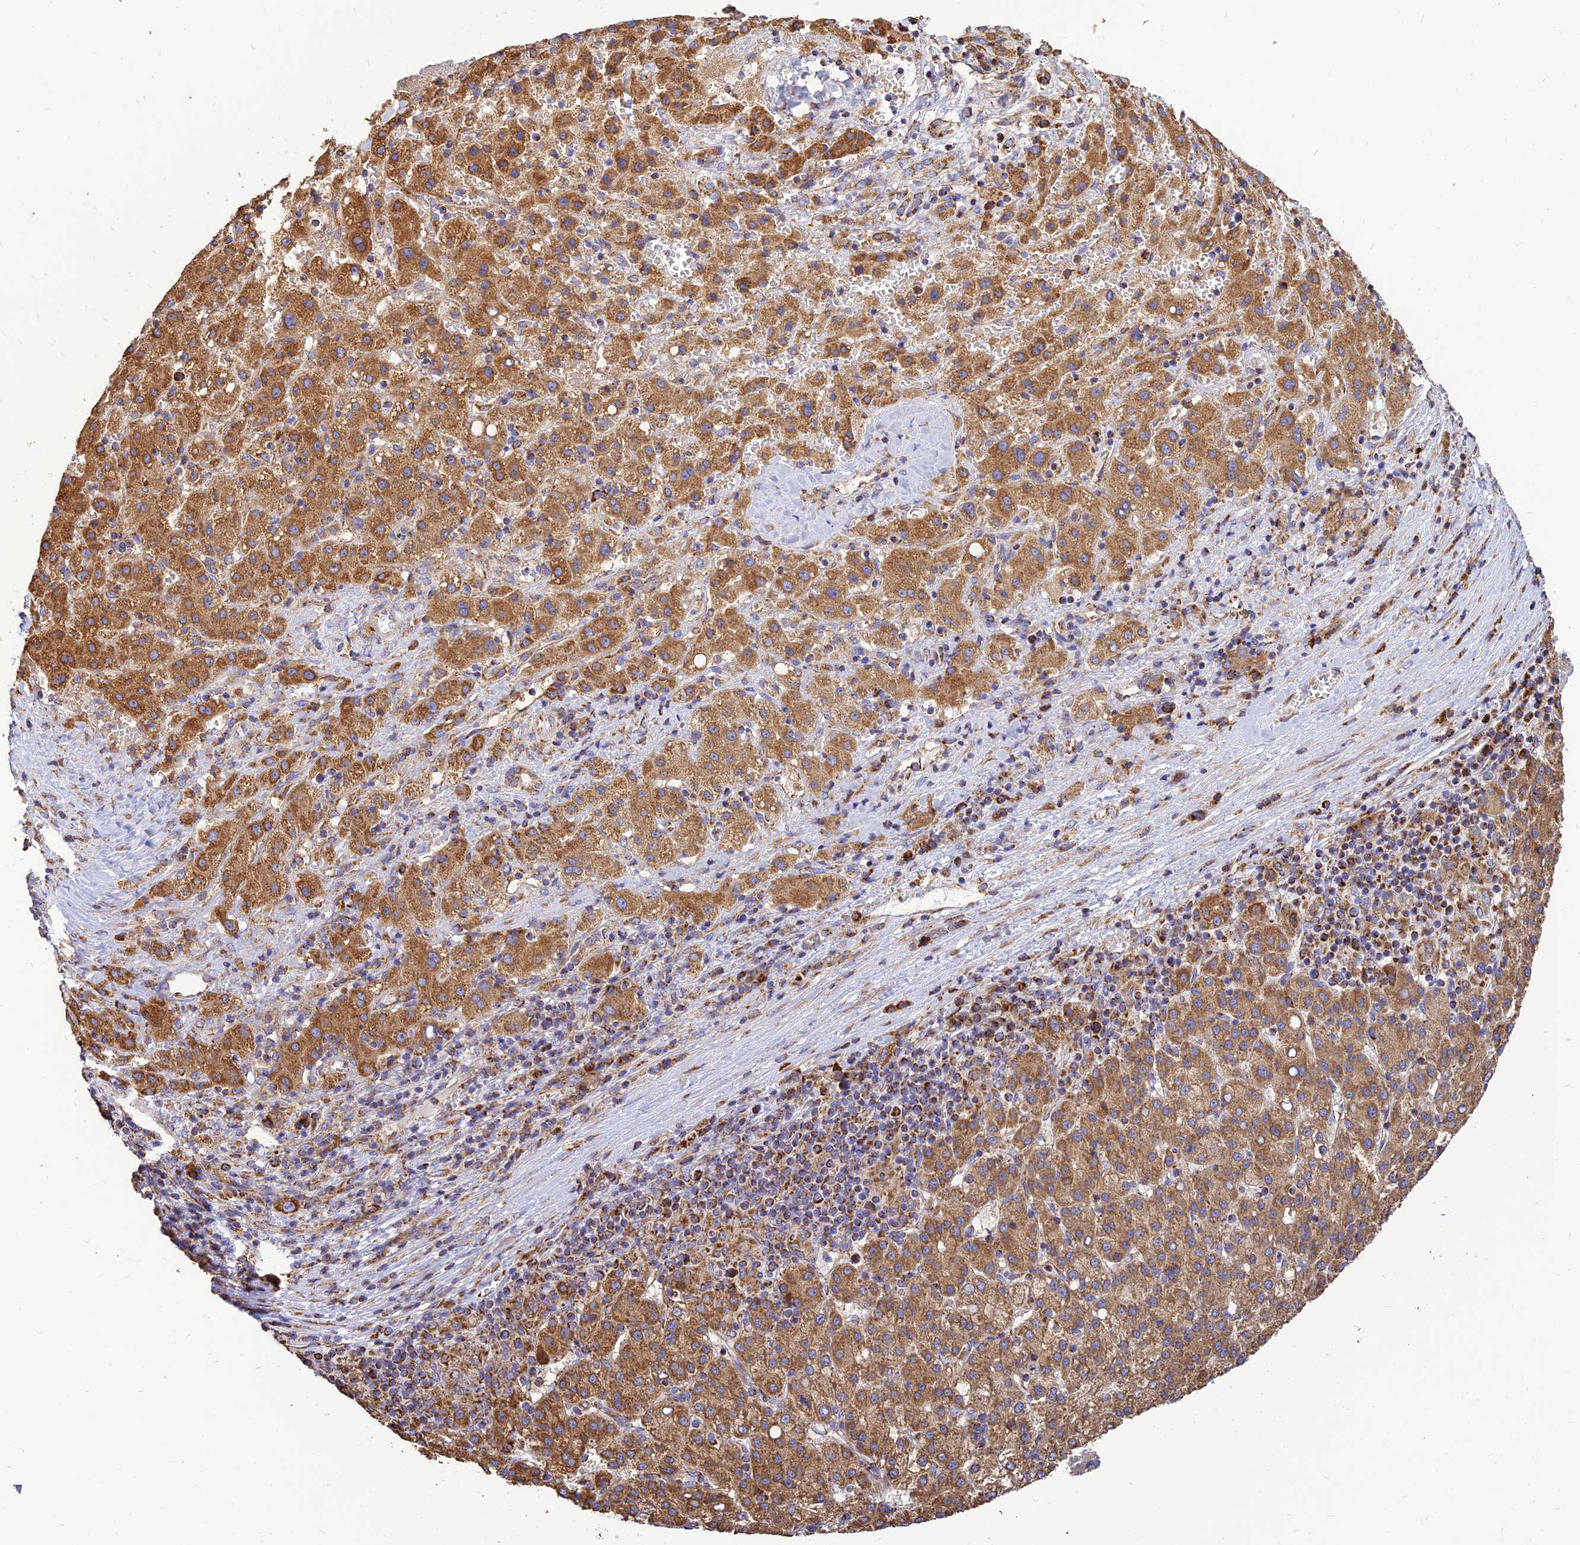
{"staining": {"intensity": "moderate", "quantity": ">75%", "location": "cytoplasmic/membranous"}, "tissue": "liver cancer", "cell_type": "Tumor cells", "image_type": "cancer", "snomed": [{"axis": "morphology", "description": "Carcinoma, Hepatocellular, NOS"}, {"axis": "topography", "description": "Liver"}], "caption": "Protein positivity by immunohistochemistry (IHC) demonstrates moderate cytoplasmic/membranous staining in about >75% of tumor cells in liver cancer.", "gene": "THUMPD2", "patient": {"sex": "female", "age": 58}}